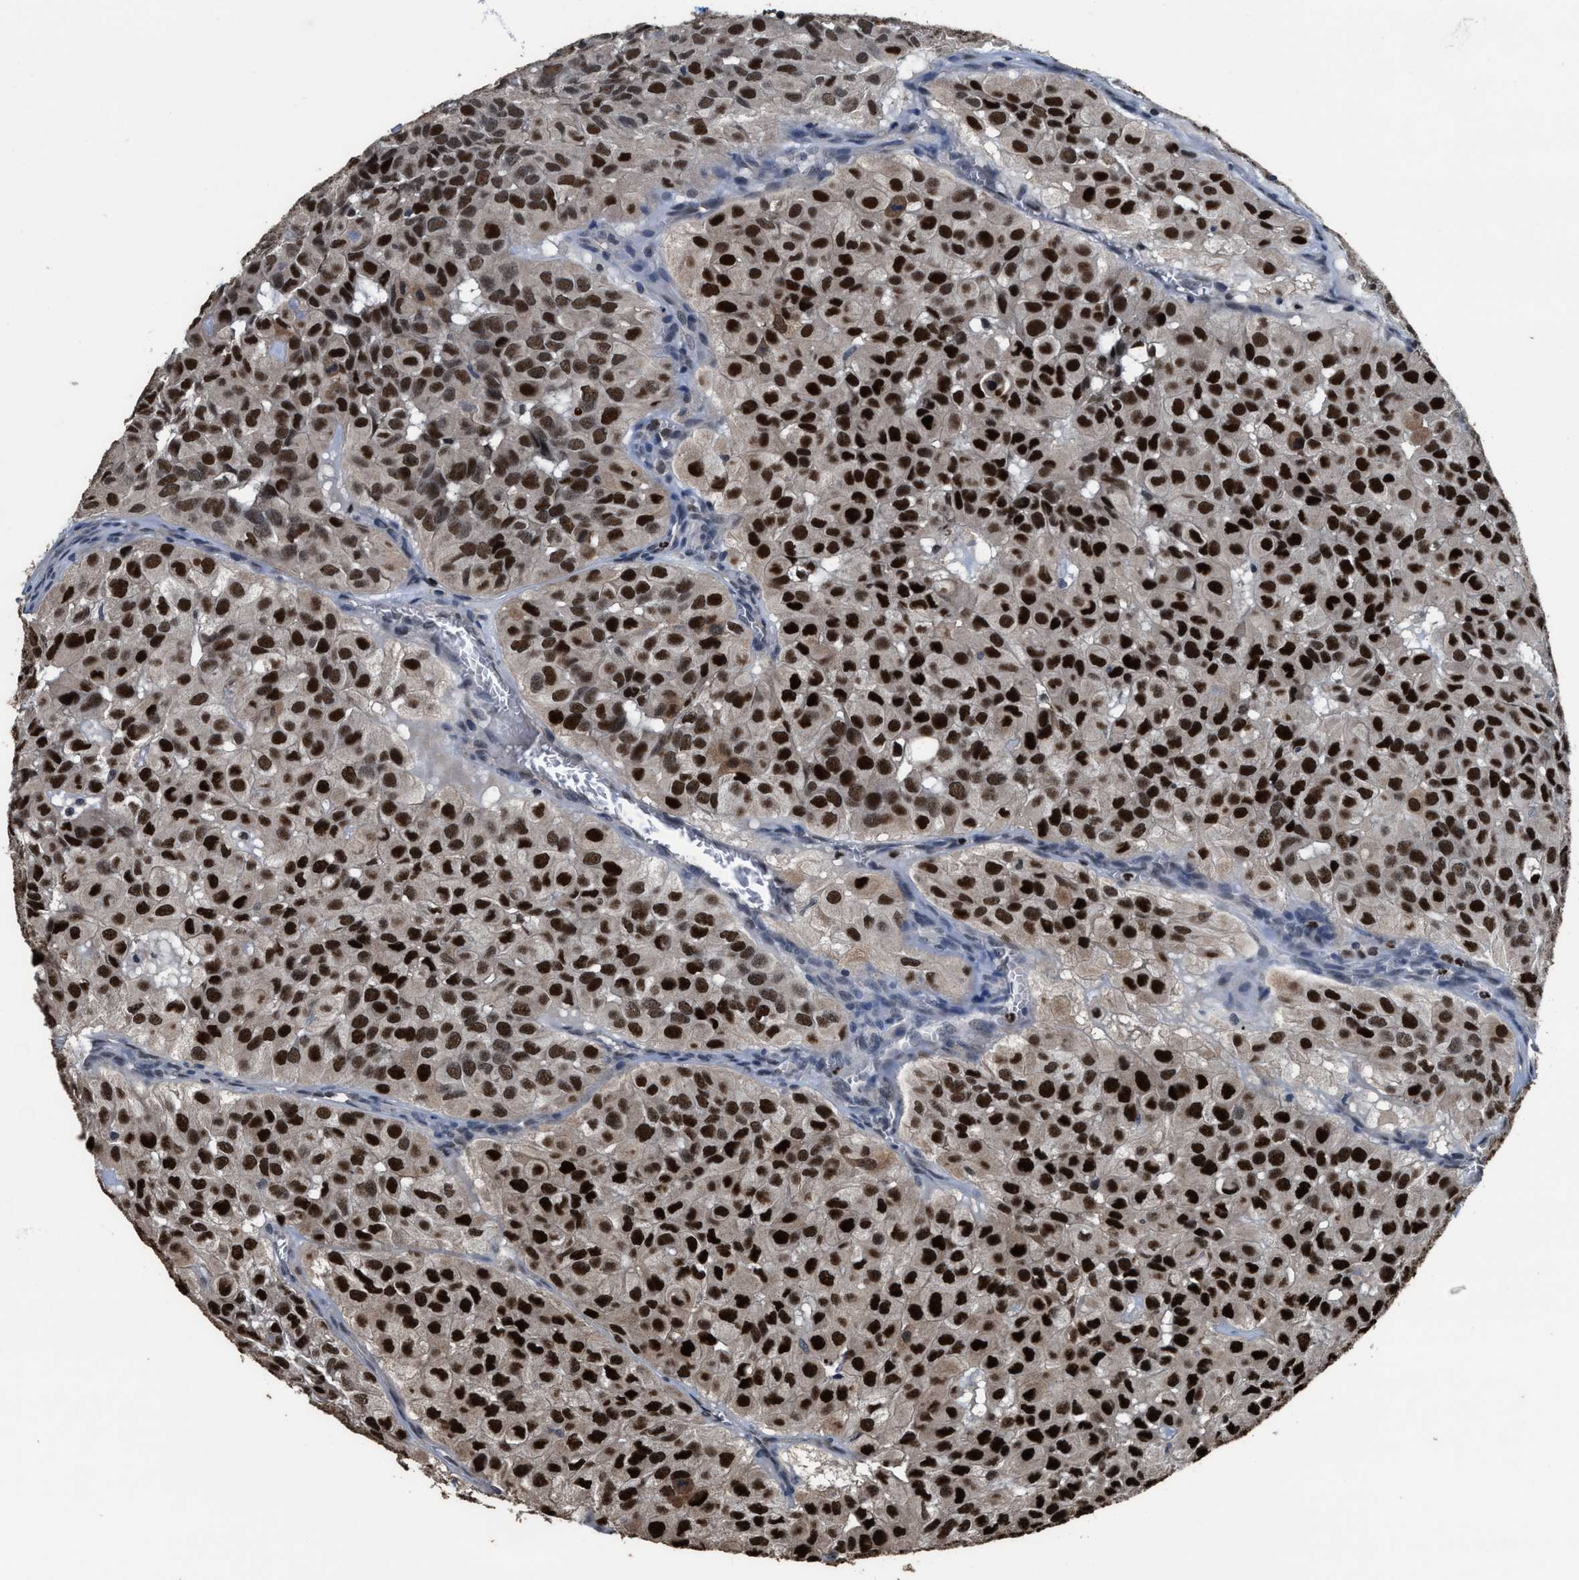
{"staining": {"intensity": "strong", "quantity": ">75%", "location": "nuclear"}, "tissue": "head and neck cancer", "cell_type": "Tumor cells", "image_type": "cancer", "snomed": [{"axis": "morphology", "description": "Adenocarcinoma, NOS"}, {"axis": "topography", "description": "Salivary gland, NOS"}, {"axis": "topography", "description": "Head-Neck"}], "caption": "Protein expression analysis of human adenocarcinoma (head and neck) reveals strong nuclear positivity in approximately >75% of tumor cells.", "gene": "ZNF20", "patient": {"sex": "female", "age": 76}}